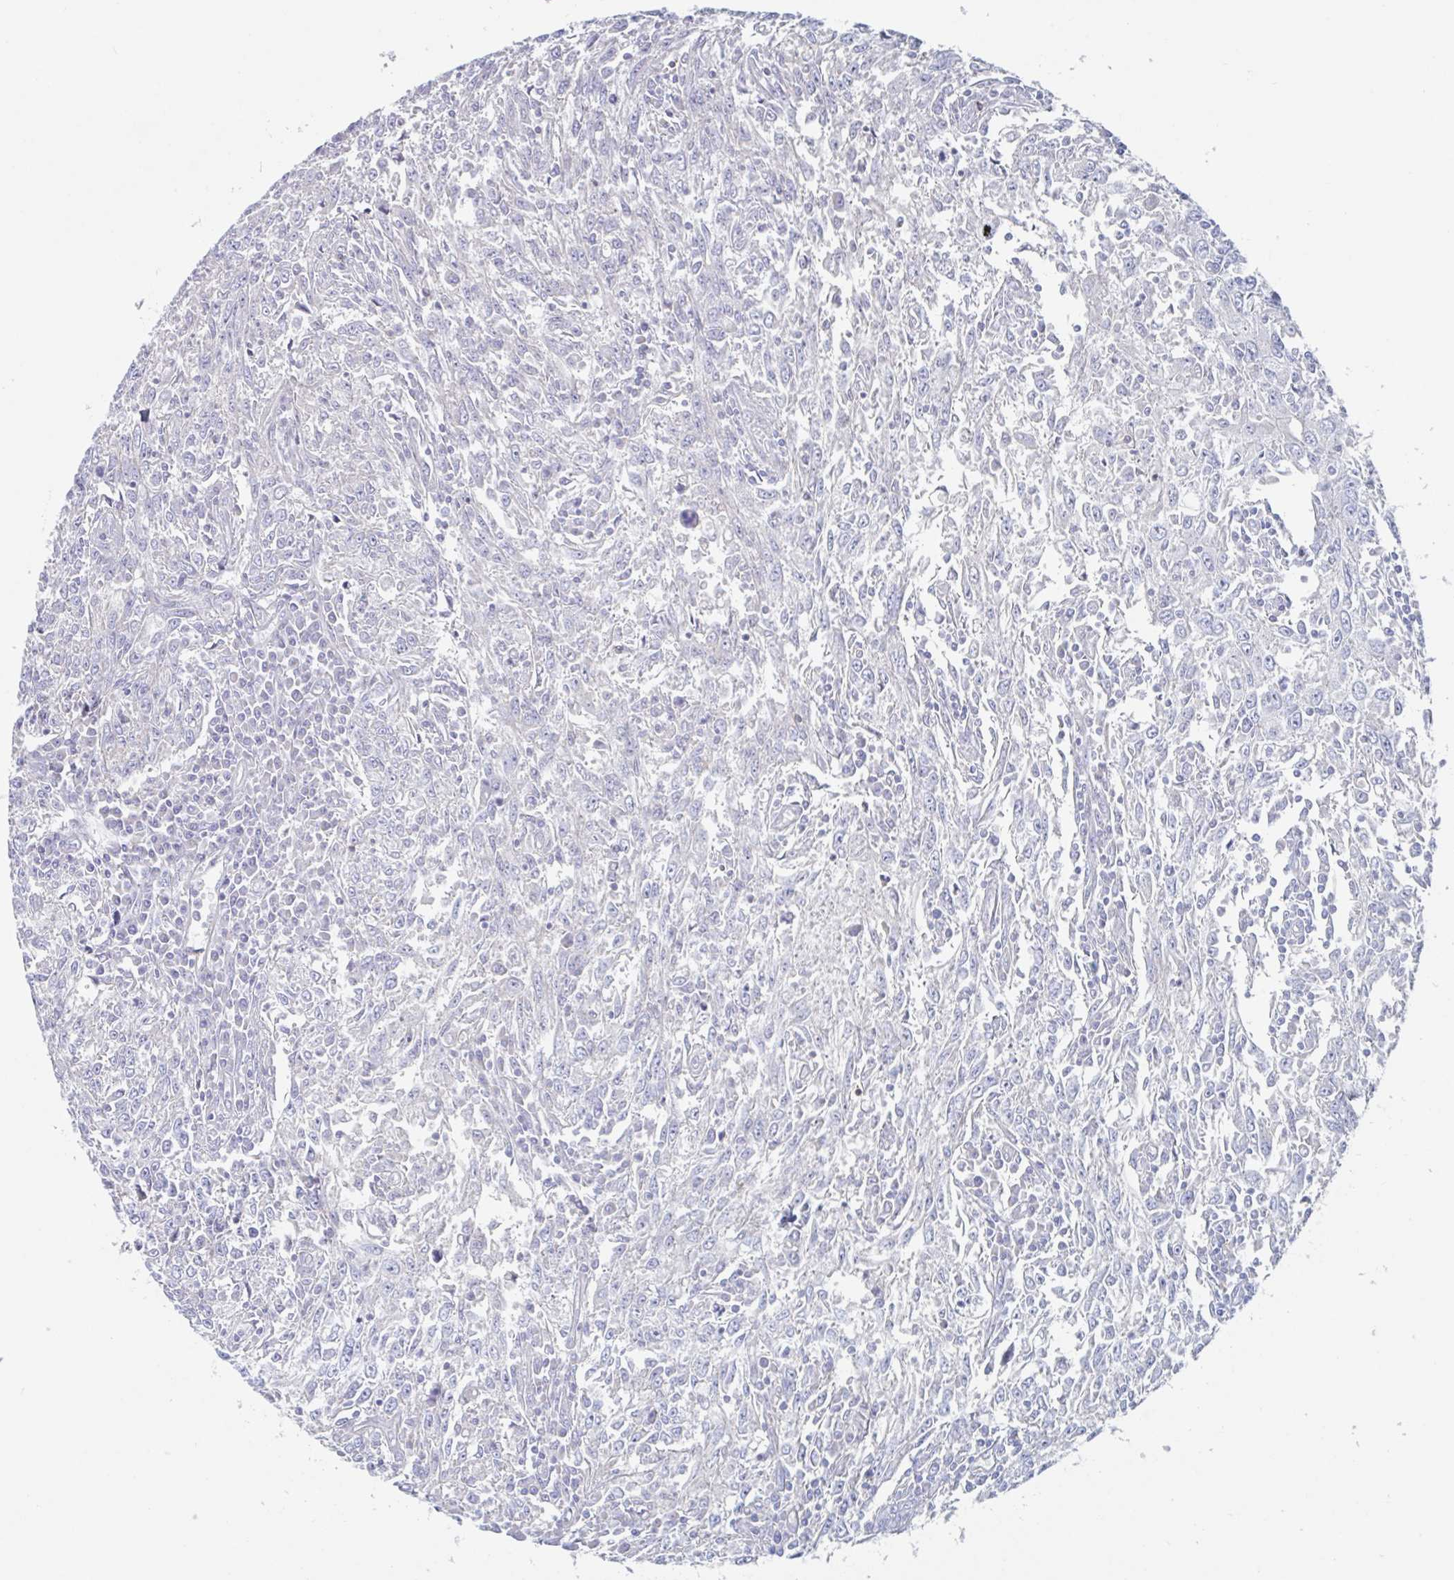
{"staining": {"intensity": "negative", "quantity": "none", "location": "none"}, "tissue": "breast cancer", "cell_type": "Tumor cells", "image_type": "cancer", "snomed": [{"axis": "morphology", "description": "Duct carcinoma"}, {"axis": "topography", "description": "Breast"}], "caption": "IHC image of neoplastic tissue: breast cancer (infiltrating ductal carcinoma) stained with DAB (3,3'-diaminobenzidine) shows no significant protein staining in tumor cells.", "gene": "MRPL53", "patient": {"sex": "female", "age": 50}}